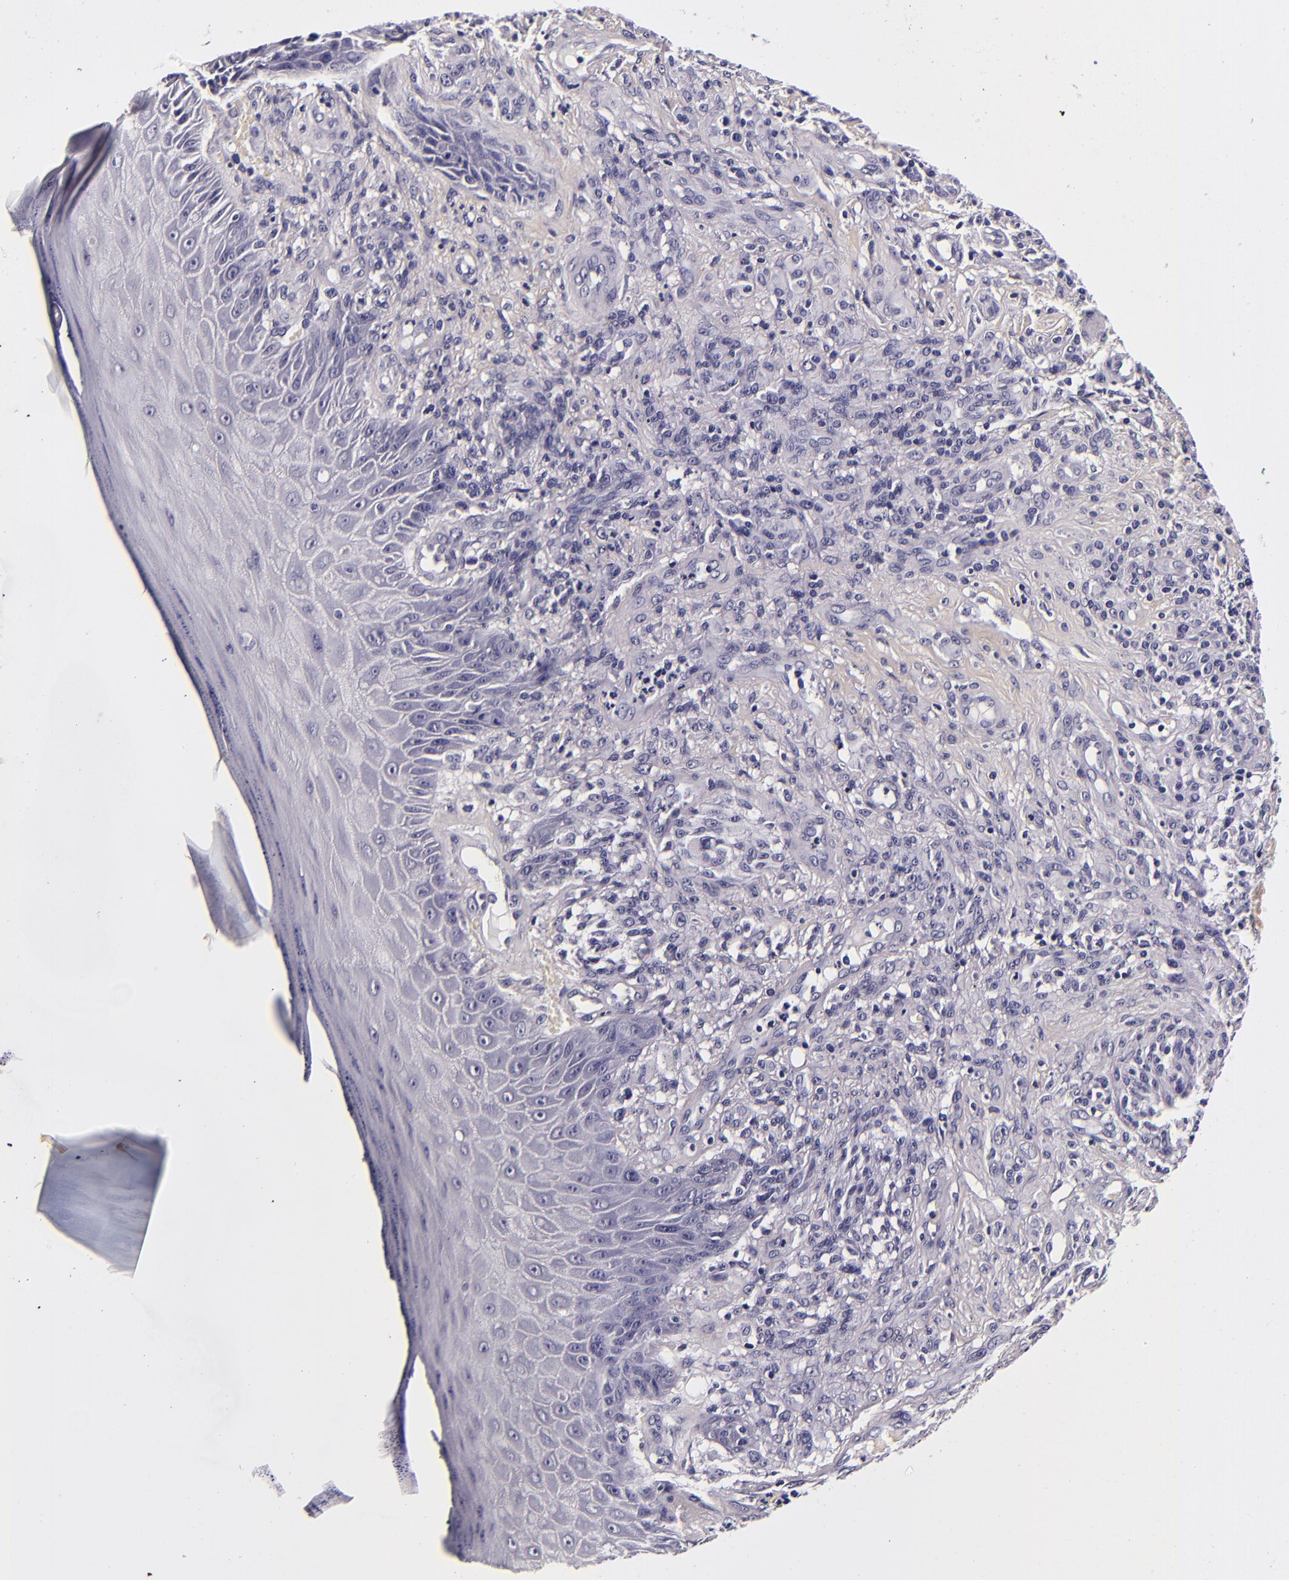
{"staining": {"intensity": "negative", "quantity": "none", "location": "none"}, "tissue": "melanoma", "cell_type": "Tumor cells", "image_type": "cancer", "snomed": [{"axis": "morphology", "description": "Malignant melanoma, NOS"}, {"axis": "topography", "description": "Skin"}], "caption": "Image shows no protein staining in tumor cells of malignant melanoma tissue.", "gene": "FBN1", "patient": {"sex": "male", "age": 57}}